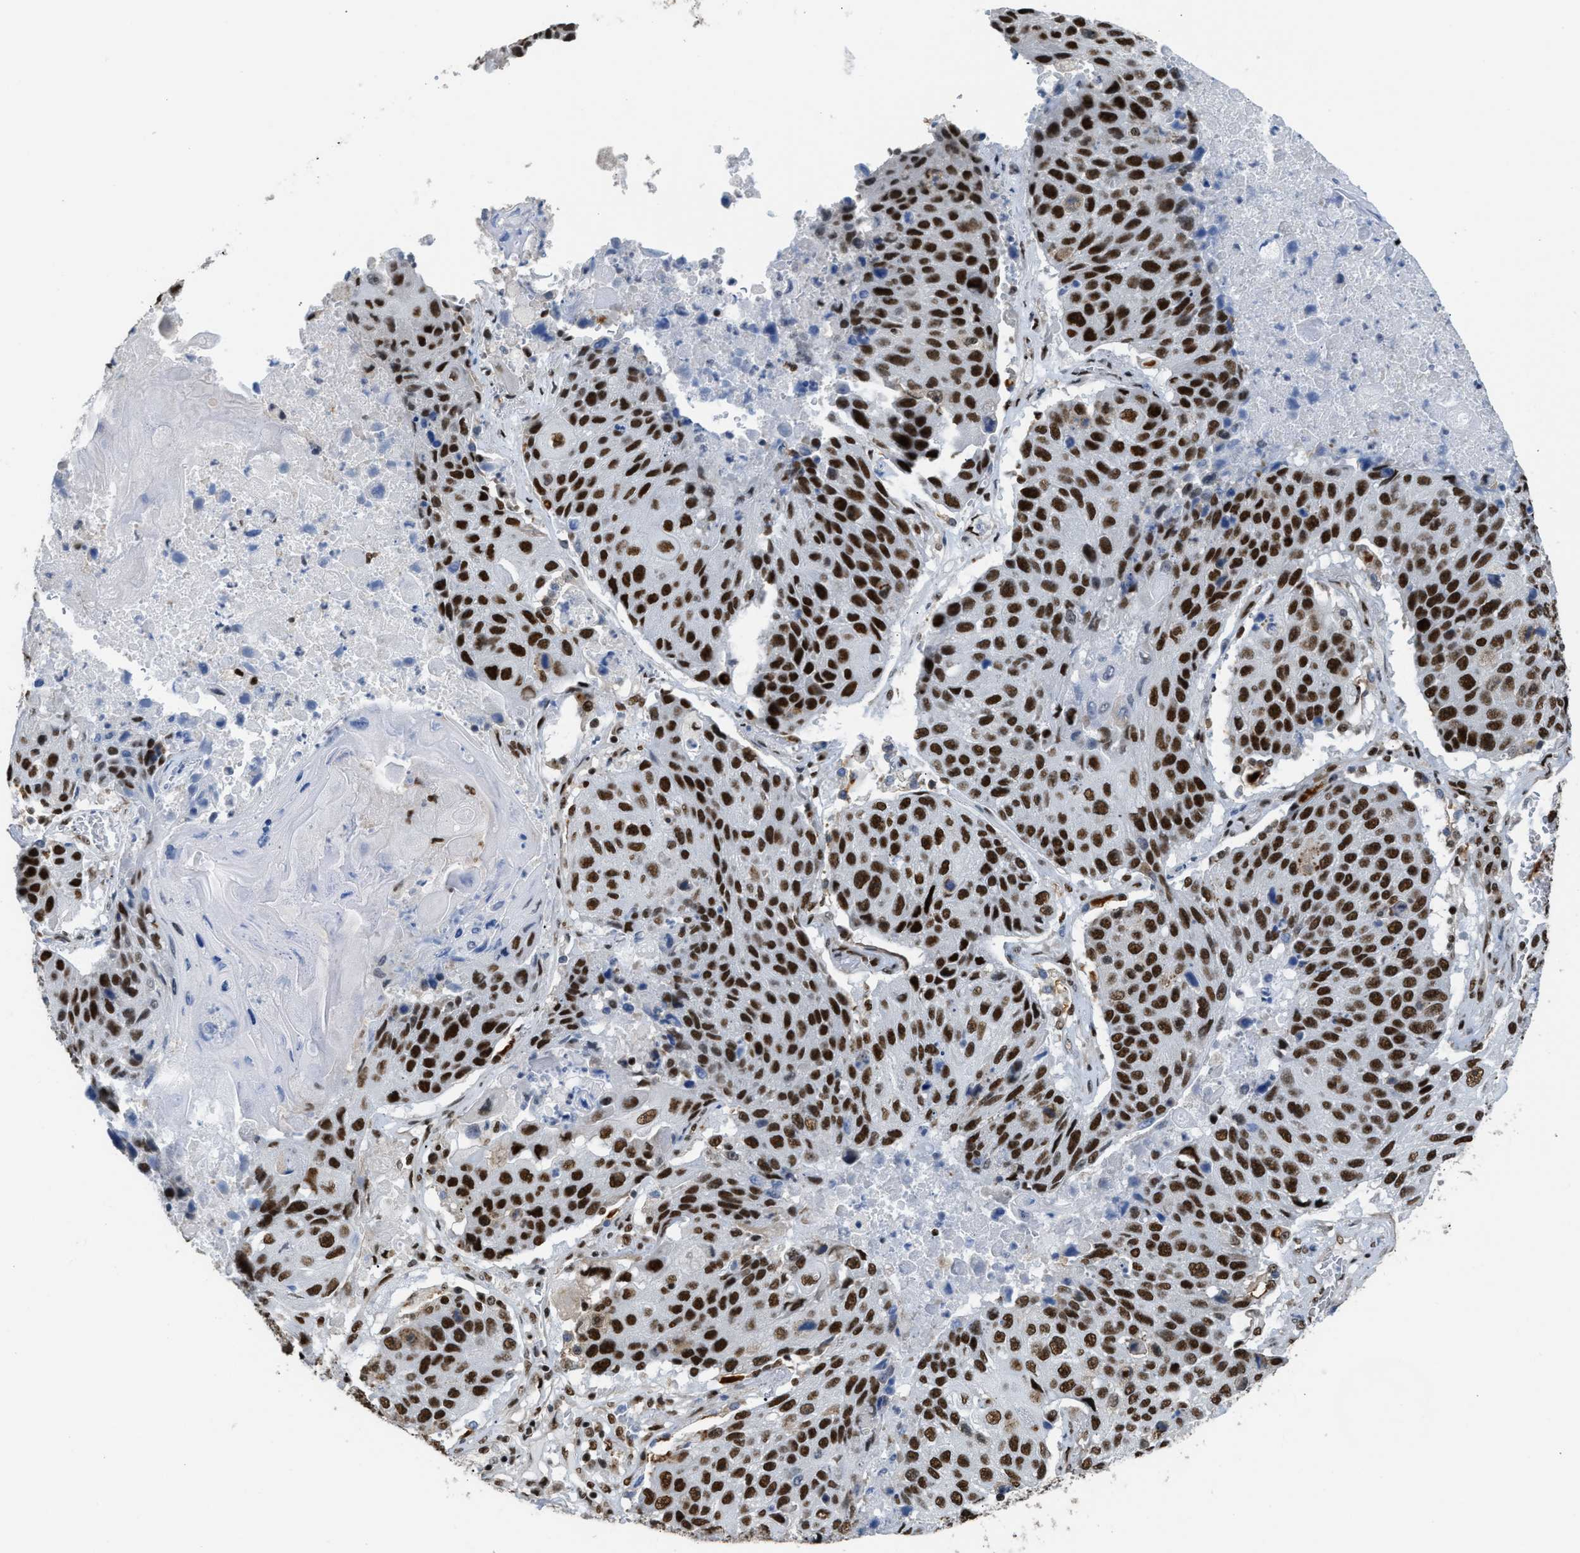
{"staining": {"intensity": "strong", "quantity": ">75%", "location": "nuclear"}, "tissue": "lung cancer", "cell_type": "Tumor cells", "image_type": "cancer", "snomed": [{"axis": "morphology", "description": "Squamous cell carcinoma, NOS"}, {"axis": "topography", "description": "Lung"}], "caption": "Lung cancer stained with a brown dye shows strong nuclear positive staining in about >75% of tumor cells.", "gene": "SCAF4", "patient": {"sex": "male", "age": 61}}